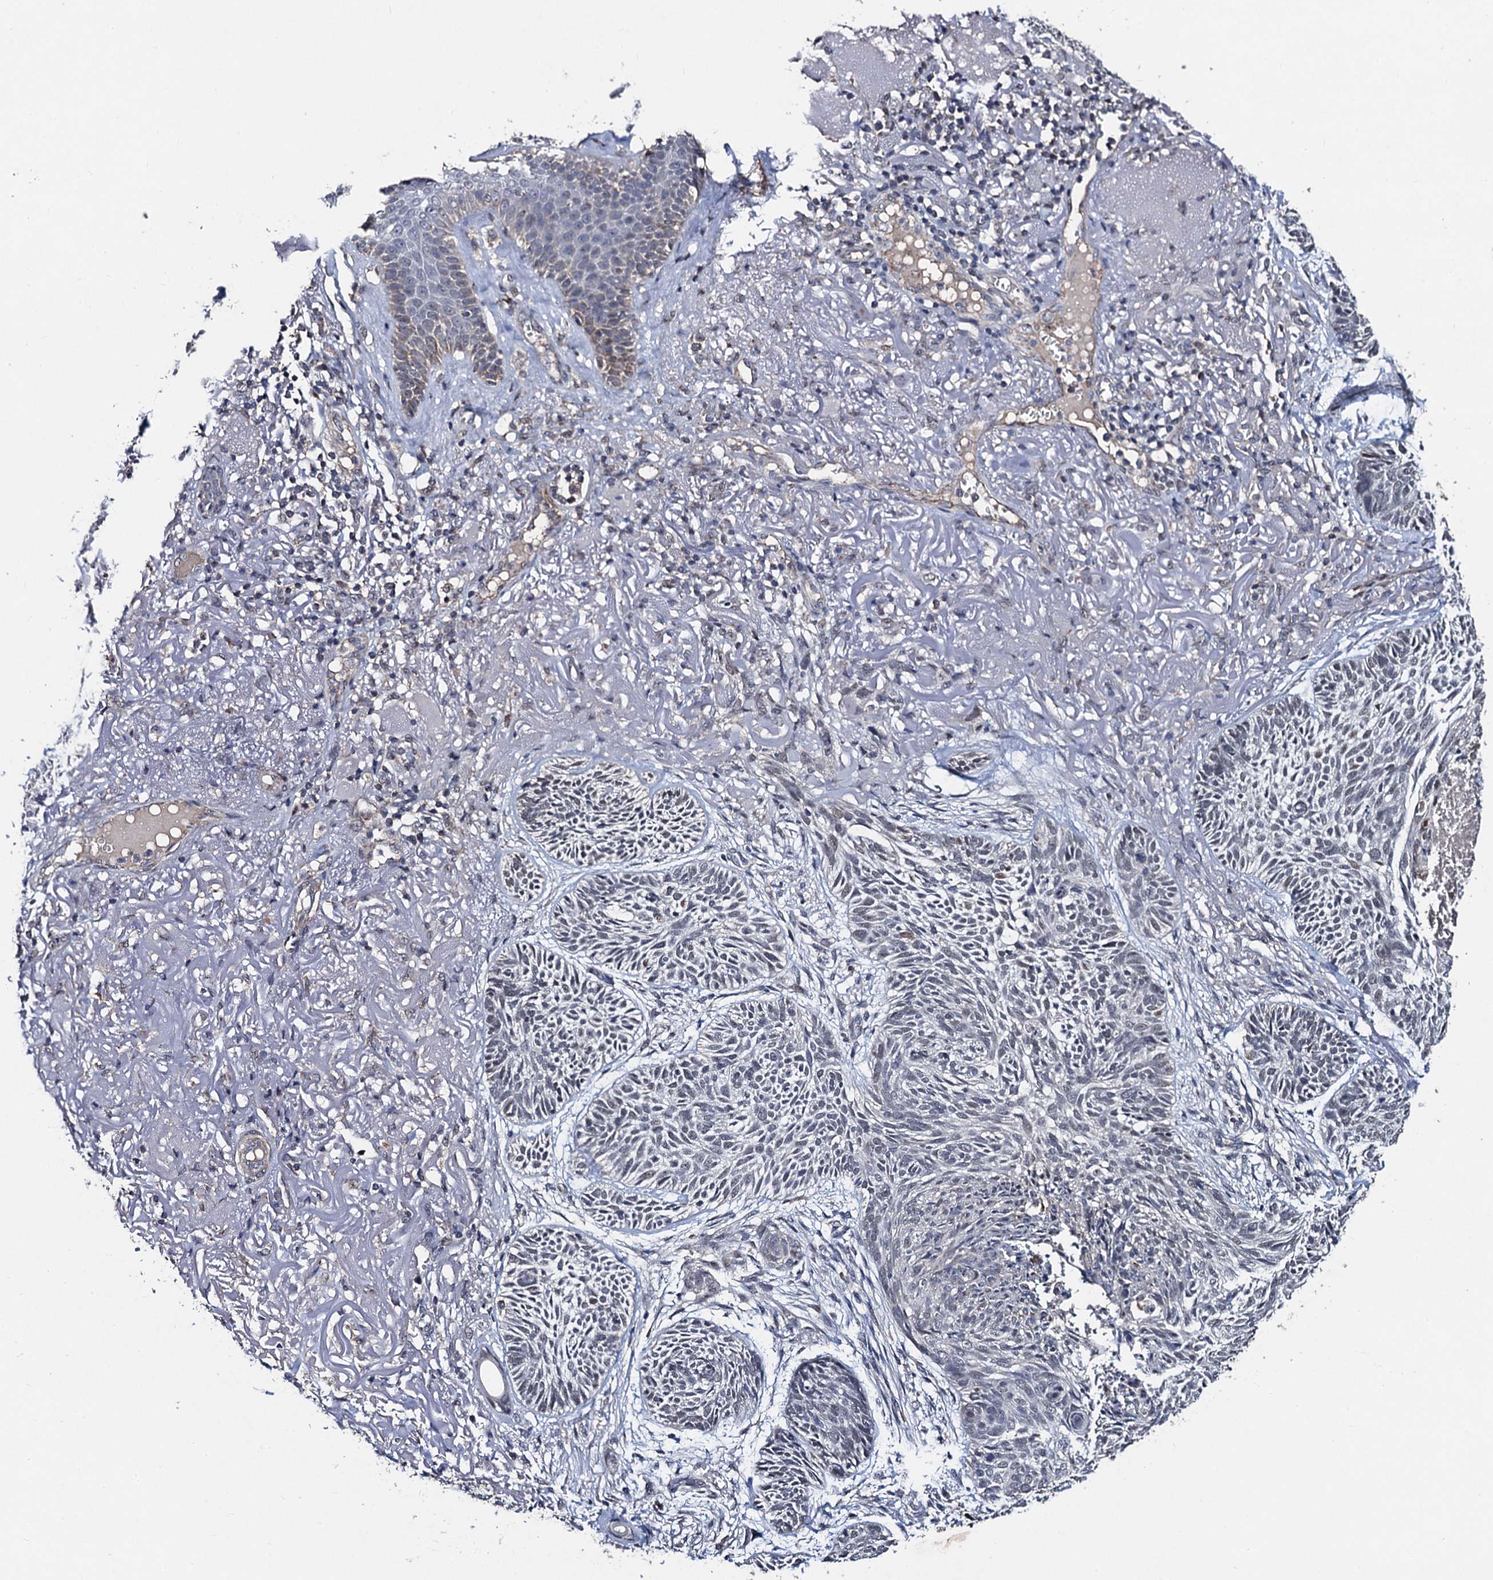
{"staining": {"intensity": "negative", "quantity": "none", "location": "none"}, "tissue": "skin cancer", "cell_type": "Tumor cells", "image_type": "cancer", "snomed": [{"axis": "morphology", "description": "Normal tissue, NOS"}, {"axis": "morphology", "description": "Basal cell carcinoma"}, {"axis": "topography", "description": "Skin"}], "caption": "A micrograph of human skin cancer is negative for staining in tumor cells.", "gene": "PPTC7", "patient": {"sex": "male", "age": 66}}